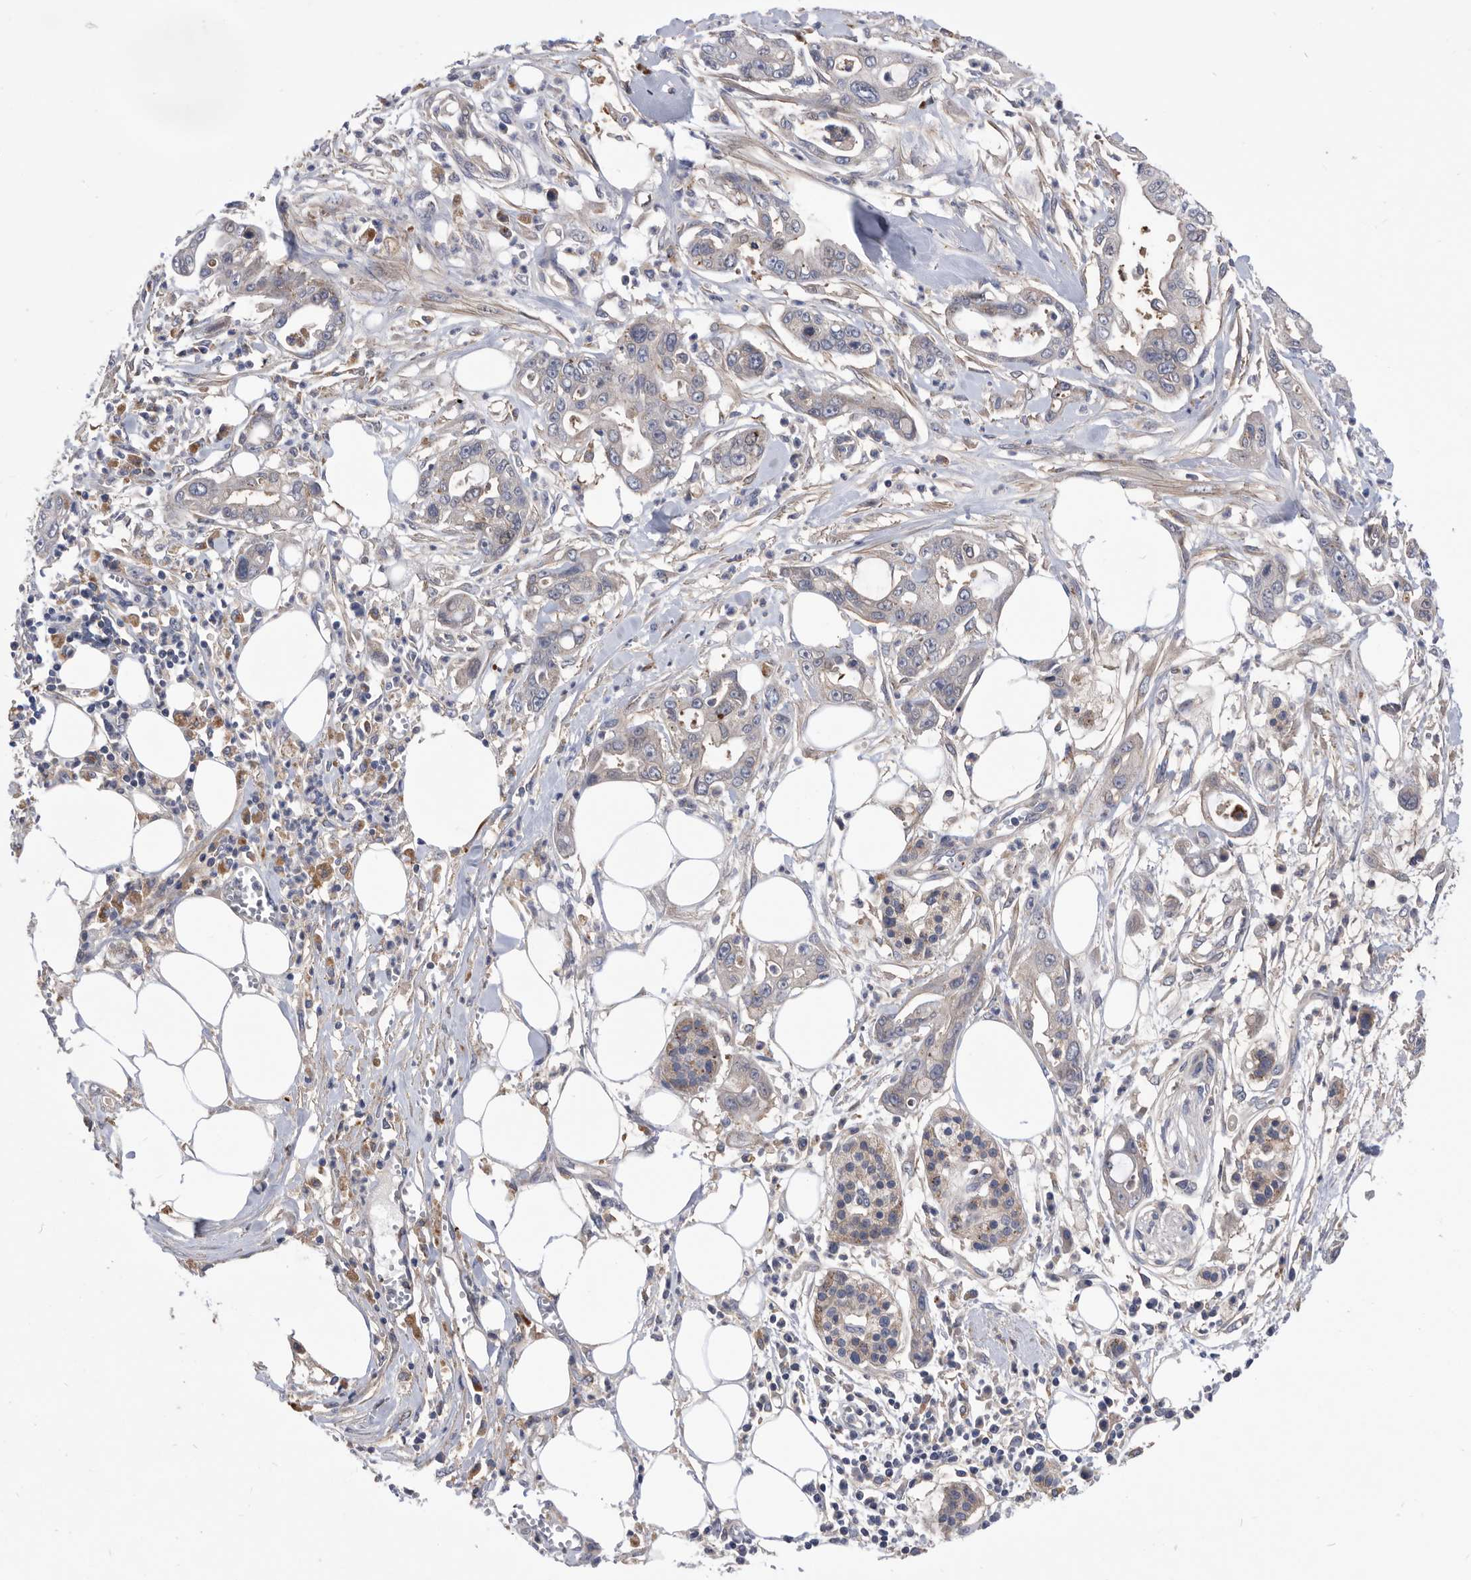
{"staining": {"intensity": "weak", "quantity": "<25%", "location": "cytoplasmic/membranous"}, "tissue": "pancreatic cancer", "cell_type": "Tumor cells", "image_type": "cancer", "snomed": [{"axis": "morphology", "description": "Adenocarcinoma, NOS"}, {"axis": "topography", "description": "Pancreas"}], "caption": "Immunohistochemical staining of human pancreatic cancer demonstrates no significant positivity in tumor cells. (Brightfield microscopy of DAB IHC at high magnification).", "gene": "BAIAP3", "patient": {"sex": "male", "age": 68}}